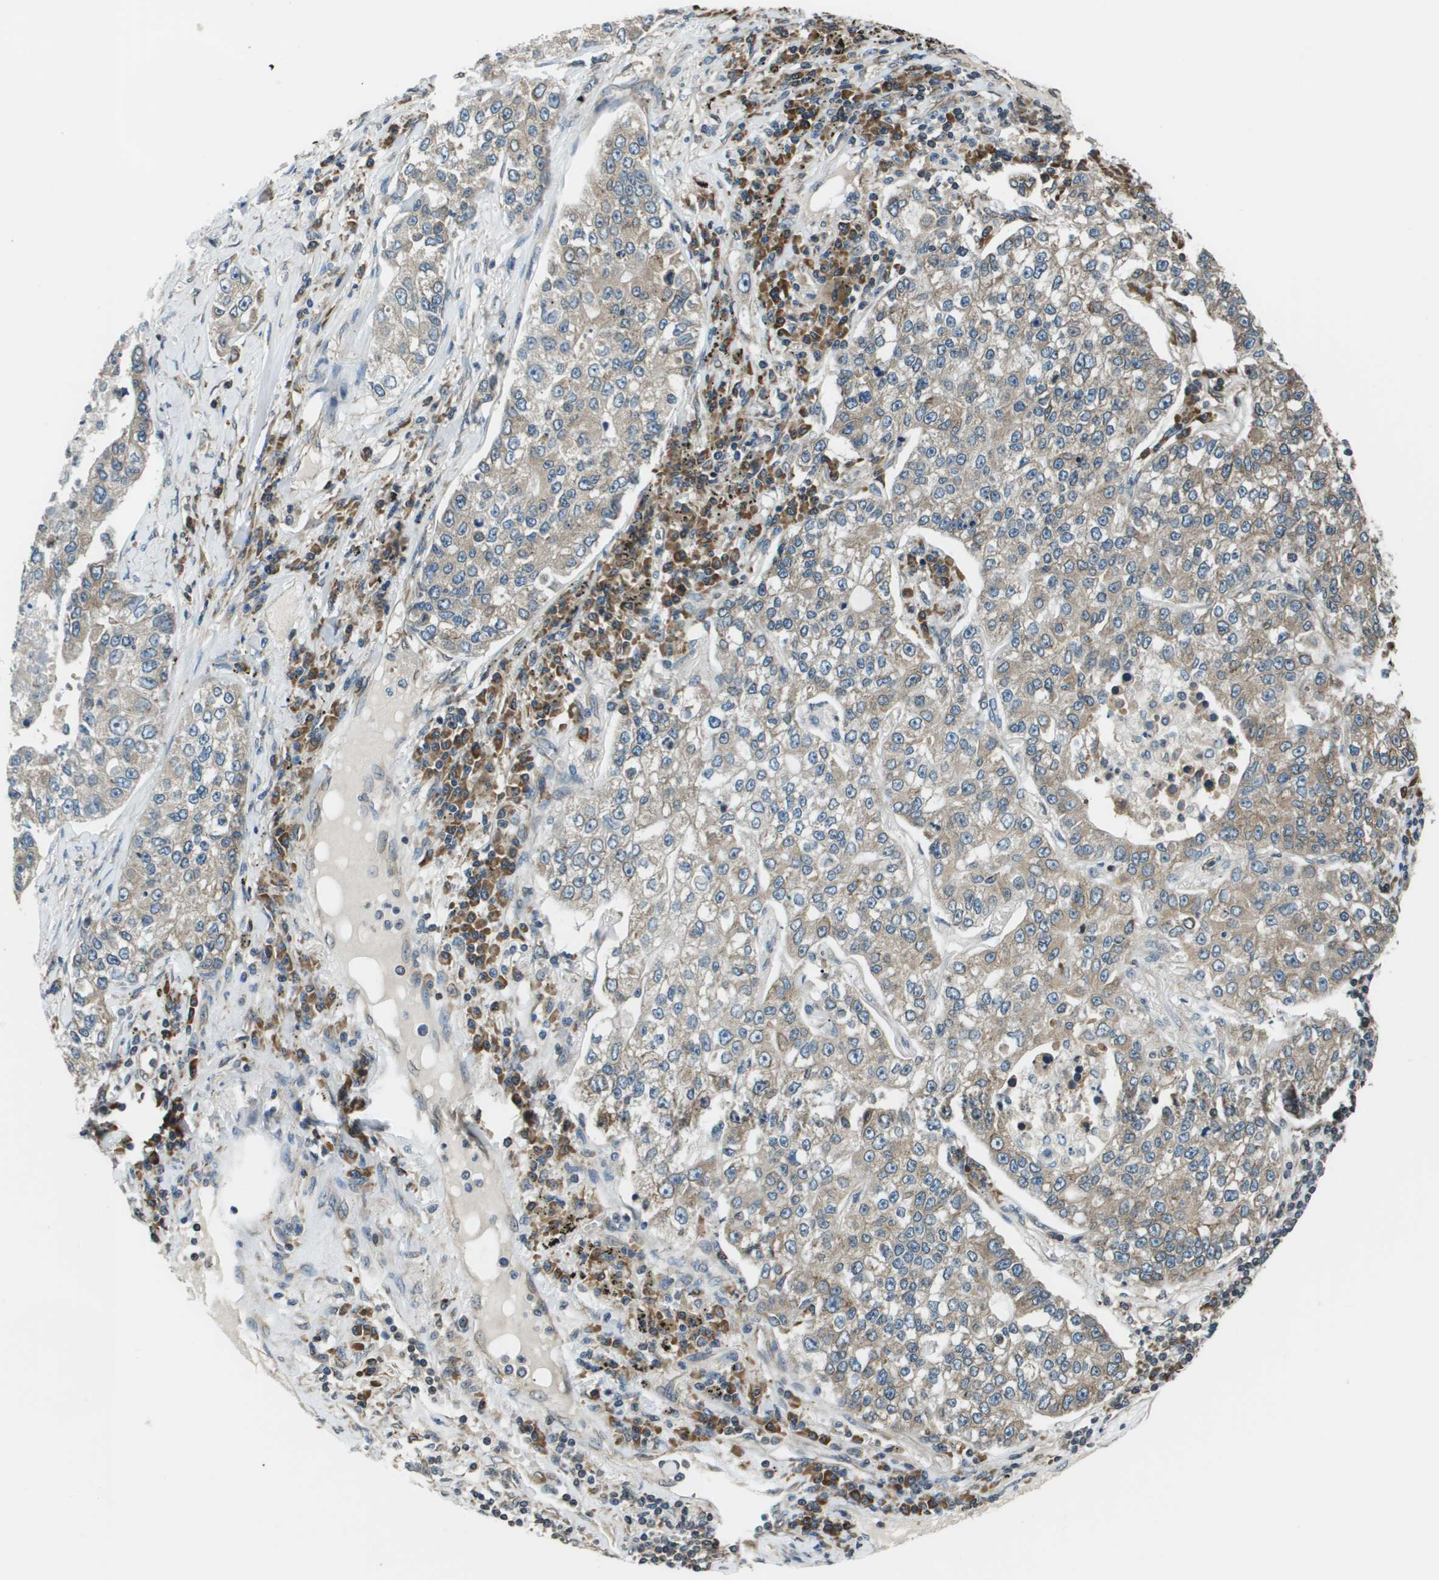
{"staining": {"intensity": "weak", "quantity": ">75%", "location": "cytoplasmic/membranous"}, "tissue": "lung cancer", "cell_type": "Tumor cells", "image_type": "cancer", "snomed": [{"axis": "morphology", "description": "Adenocarcinoma, NOS"}, {"axis": "topography", "description": "Lung"}], "caption": "An immunohistochemistry (IHC) histopathology image of tumor tissue is shown. Protein staining in brown shows weak cytoplasmic/membranous positivity in adenocarcinoma (lung) within tumor cells. The protein of interest is shown in brown color, while the nuclei are stained blue.", "gene": "SEC62", "patient": {"sex": "male", "age": 49}}